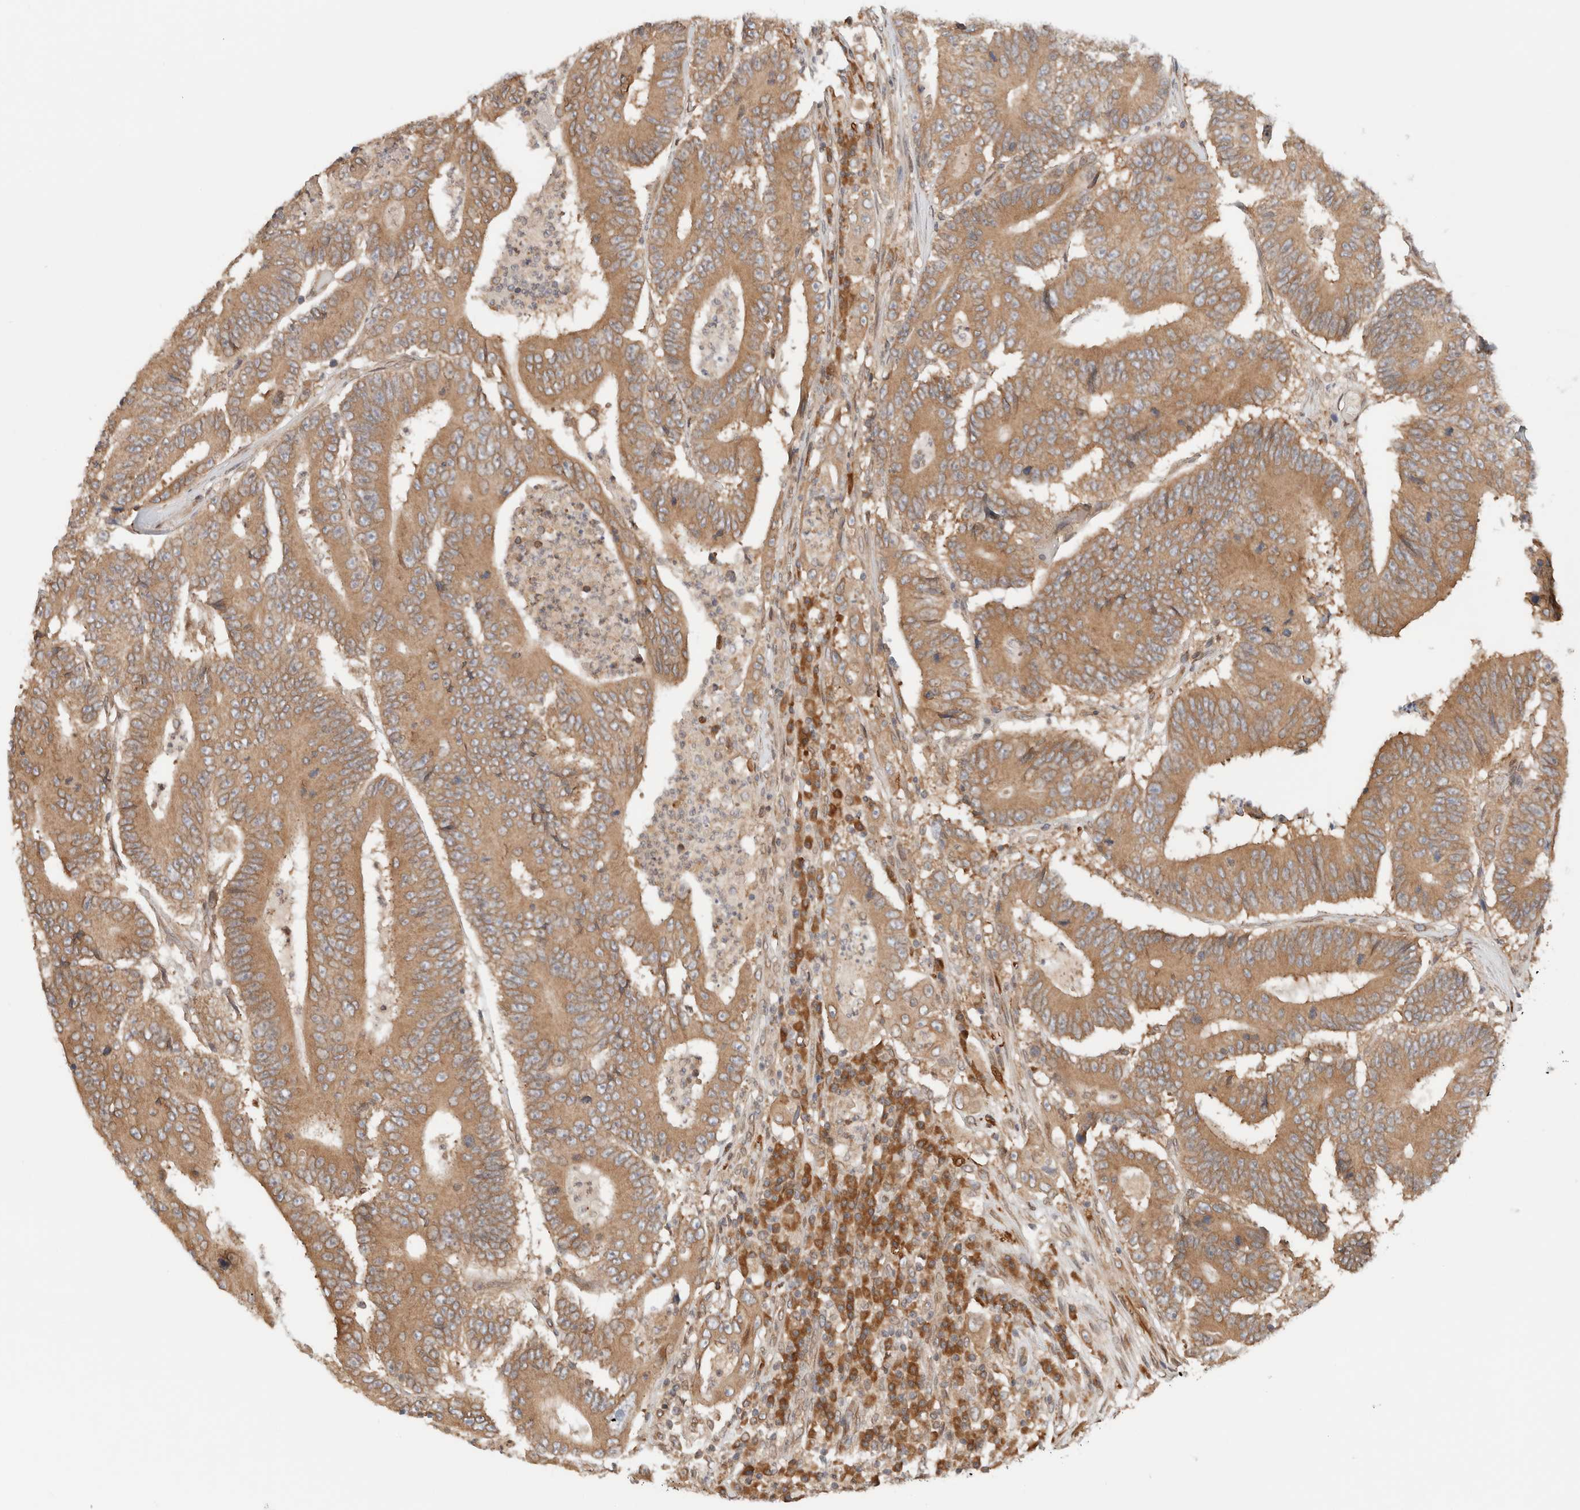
{"staining": {"intensity": "moderate", "quantity": ">75%", "location": "cytoplasmic/membranous"}, "tissue": "colorectal cancer", "cell_type": "Tumor cells", "image_type": "cancer", "snomed": [{"axis": "morphology", "description": "Adenocarcinoma, NOS"}, {"axis": "topography", "description": "Colon"}], "caption": "A medium amount of moderate cytoplasmic/membranous positivity is seen in about >75% of tumor cells in colorectal adenocarcinoma tissue. Immunohistochemistry (ihc) stains the protein of interest in brown and the nuclei are stained blue.", "gene": "ARFGEF2", "patient": {"sex": "male", "age": 83}}